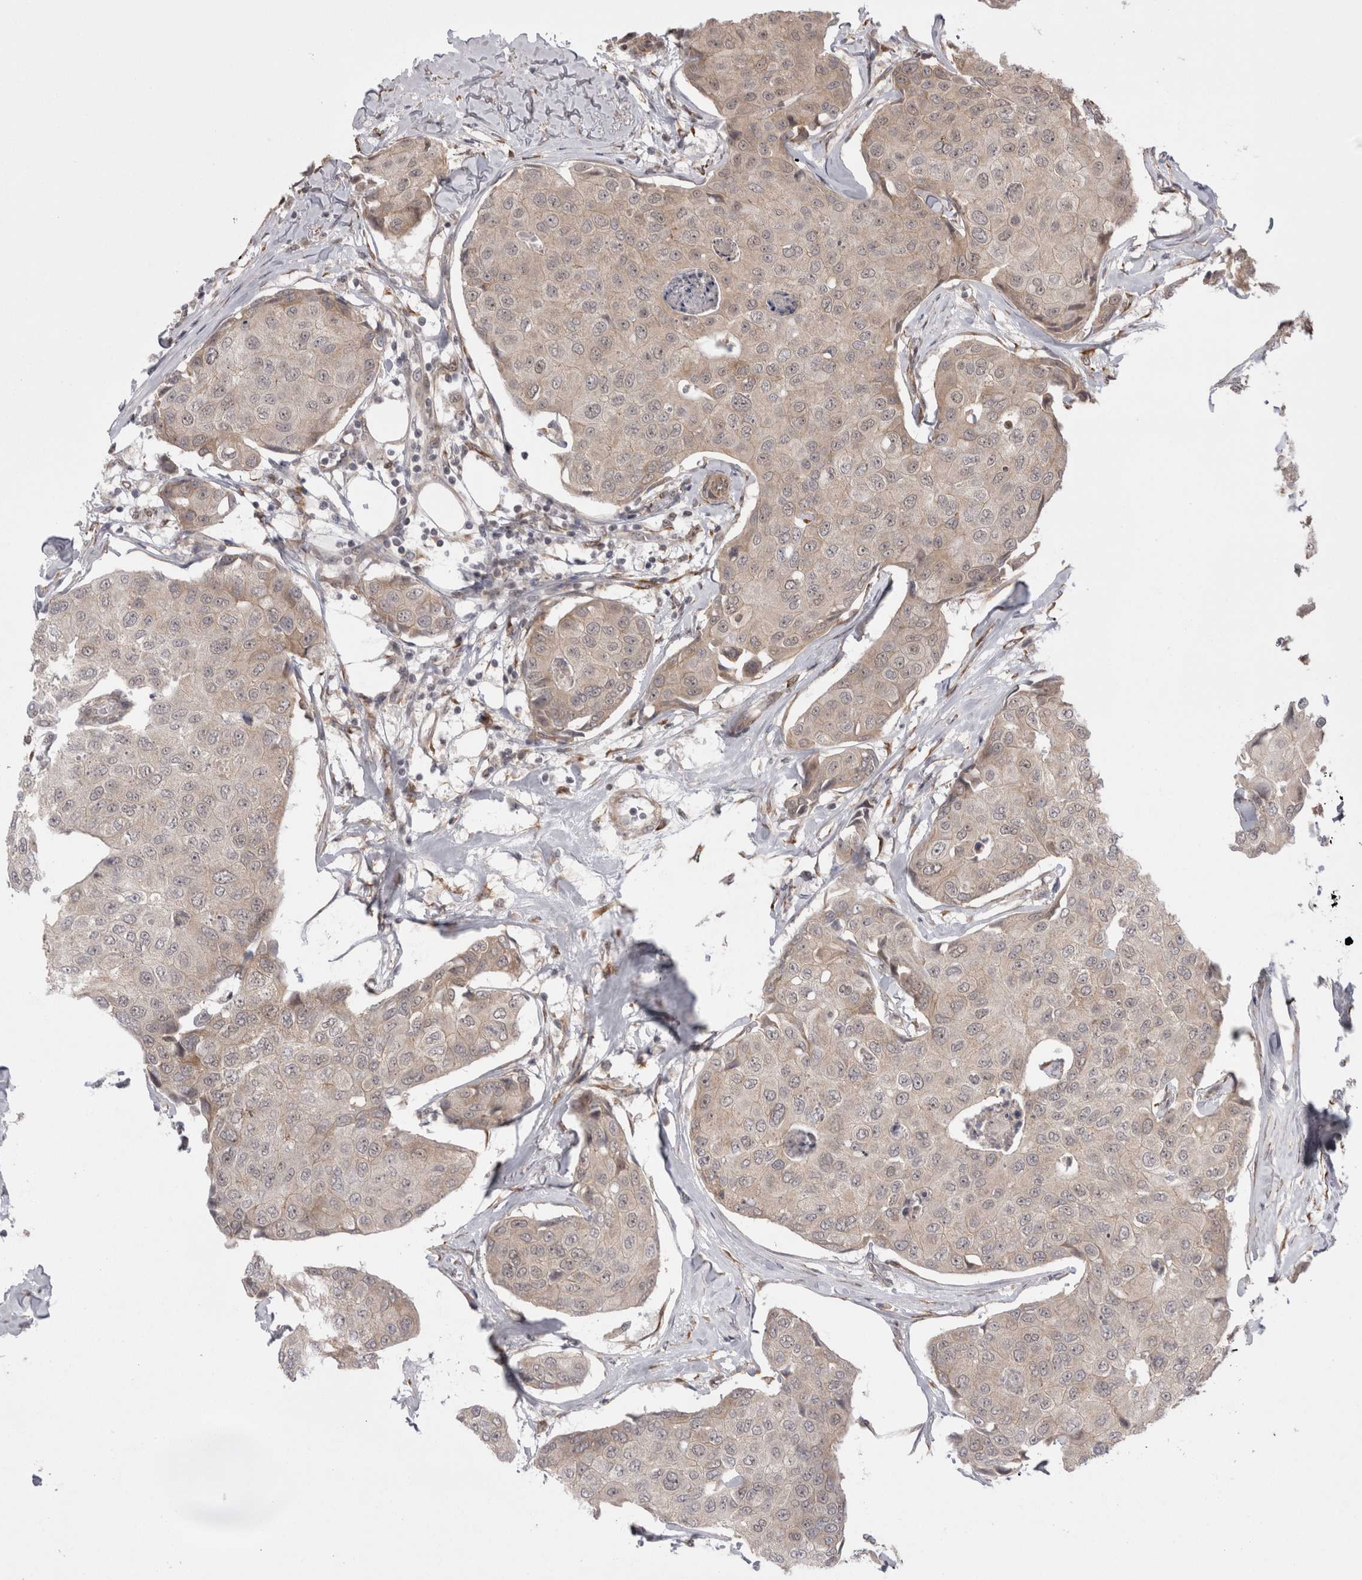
{"staining": {"intensity": "weak", "quantity": "25%-75%", "location": "cytoplasmic/membranous"}, "tissue": "breast cancer", "cell_type": "Tumor cells", "image_type": "cancer", "snomed": [{"axis": "morphology", "description": "Duct carcinoma"}, {"axis": "topography", "description": "Breast"}], "caption": "This is a micrograph of immunohistochemistry staining of breast cancer, which shows weak expression in the cytoplasmic/membranous of tumor cells.", "gene": "EXOSC4", "patient": {"sex": "female", "age": 80}}